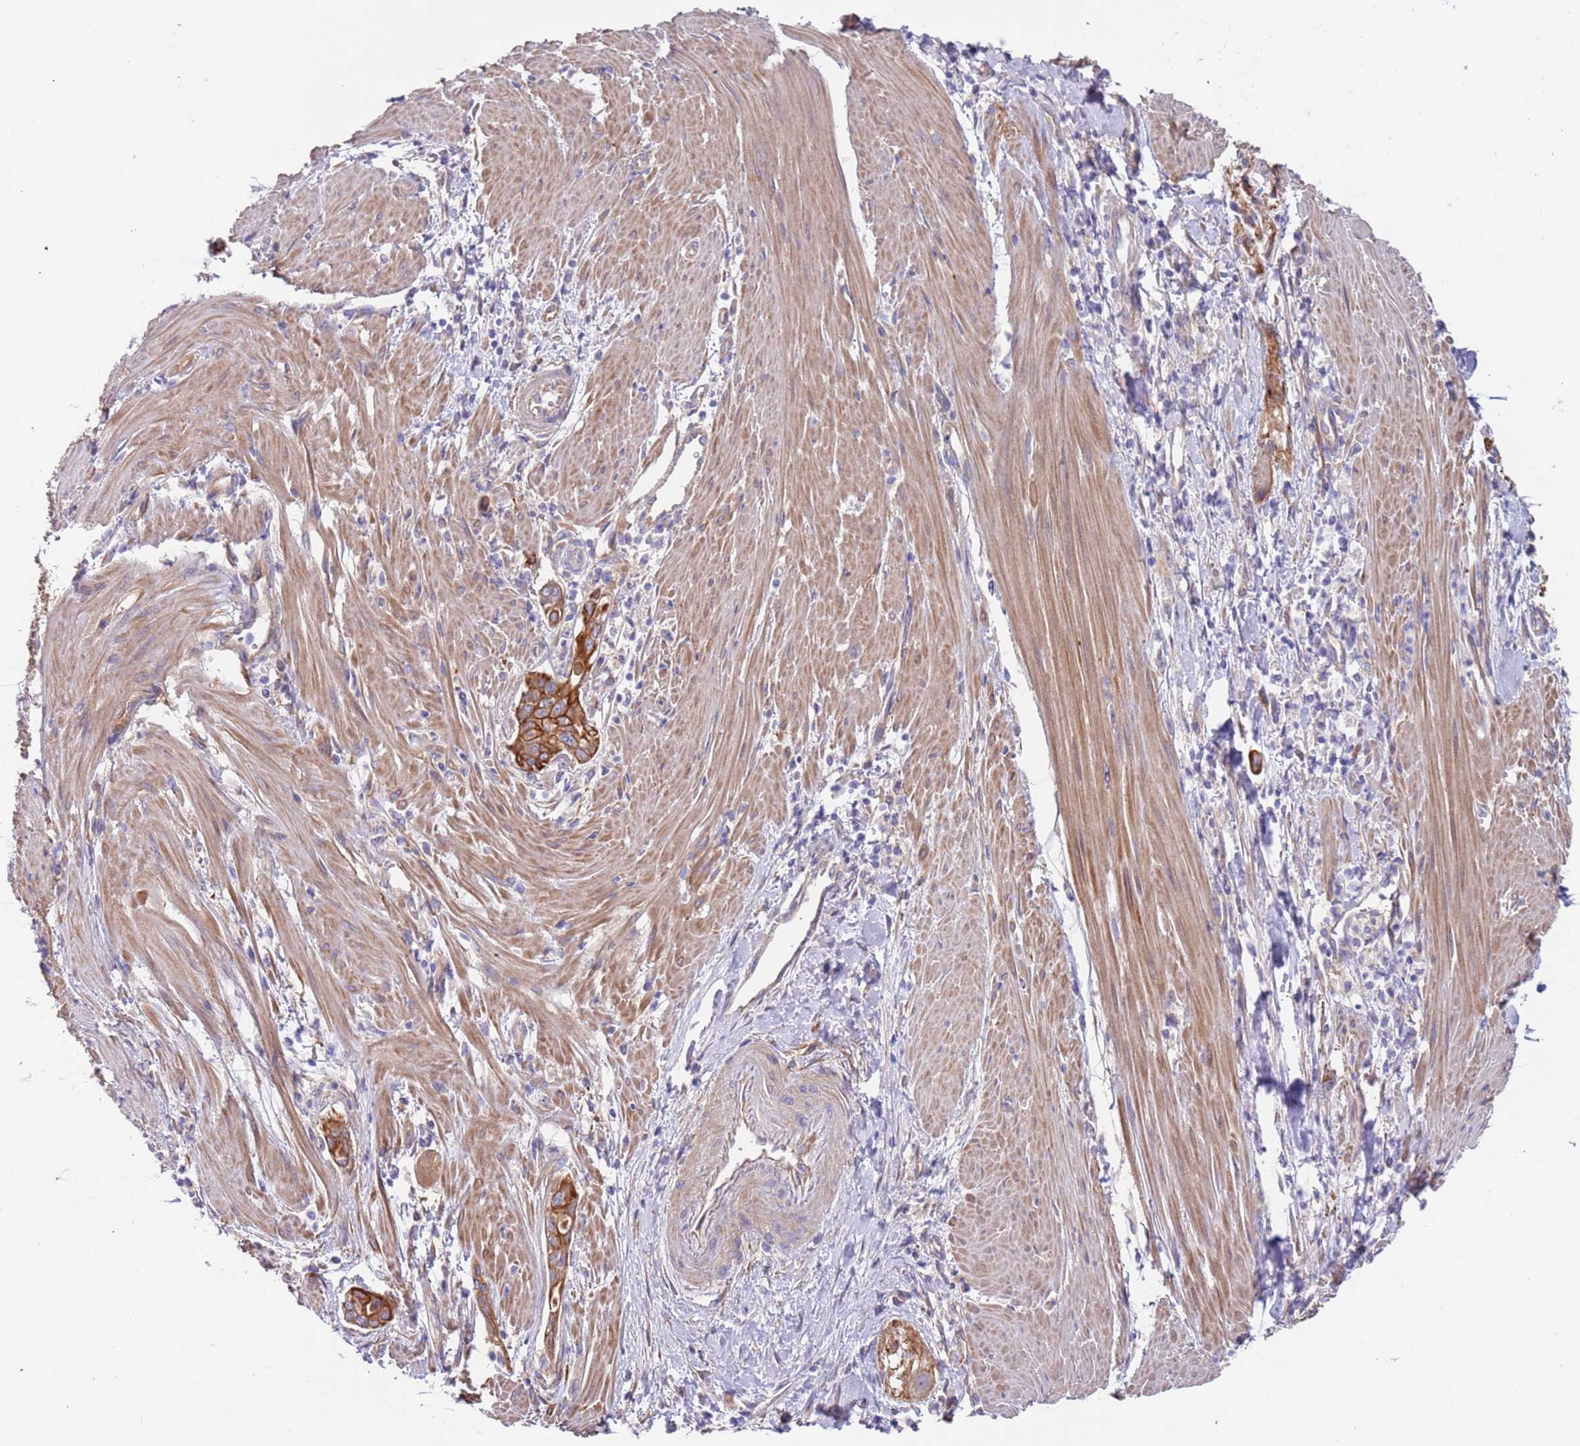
{"staining": {"intensity": "strong", "quantity": ">75%", "location": "cytoplasmic/membranous"}, "tissue": "pancreatic cancer", "cell_type": "Tumor cells", "image_type": "cancer", "snomed": [{"axis": "morphology", "description": "Adenocarcinoma, NOS"}, {"axis": "topography", "description": "Pancreas"}], "caption": "Strong cytoplasmic/membranous positivity for a protein is seen in about >75% of tumor cells of adenocarcinoma (pancreatic) using IHC.", "gene": "LAMB4", "patient": {"sex": "male", "age": 78}}